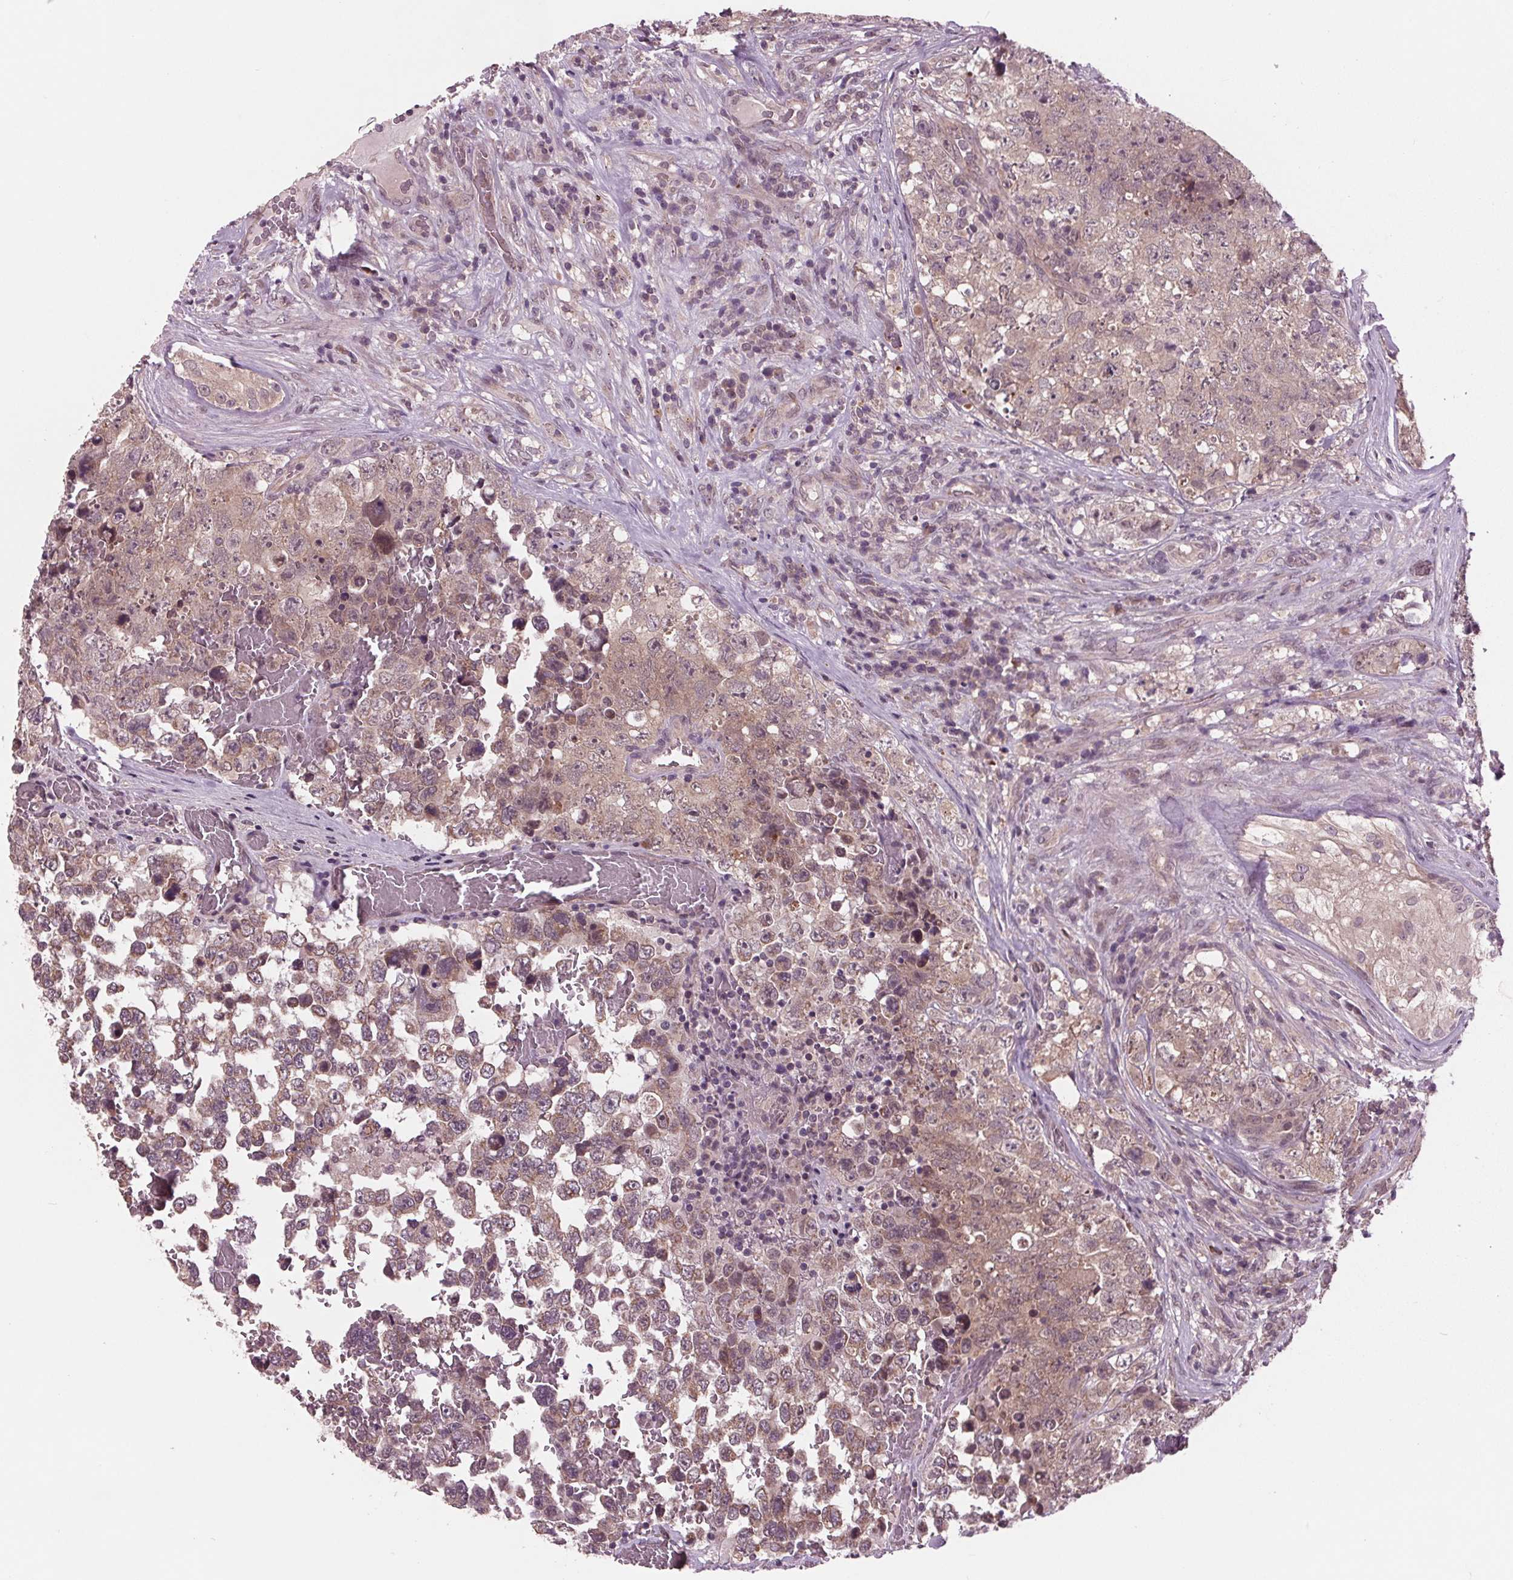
{"staining": {"intensity": "weak", "quantity": ">75%", "location": "cytoplasmic/membranous"}, "tissue": "testis cancer", "cell_type": "Tumor cells", "image_type": "cancer", "snomed": [{"axis": "morphology", "description": "Carcinoma, Embryonal, NOS"}, {"axis": "topography", "description": "Testis"}], "caption": "A high-resolution photomicrograph shows IHC staining of testis cancer (embryonal carcinoma), which exhibits weak cytoplasmic/membranous staining in about >75% of tumor cells. The staining was performed using DAB to visualize the protein expression in brown, while the nuclei were stained in blue with hematoxylin (Magnification: 20x).", "gene": "MAPK8", "patient": {"sex": "male", "age": 18}}